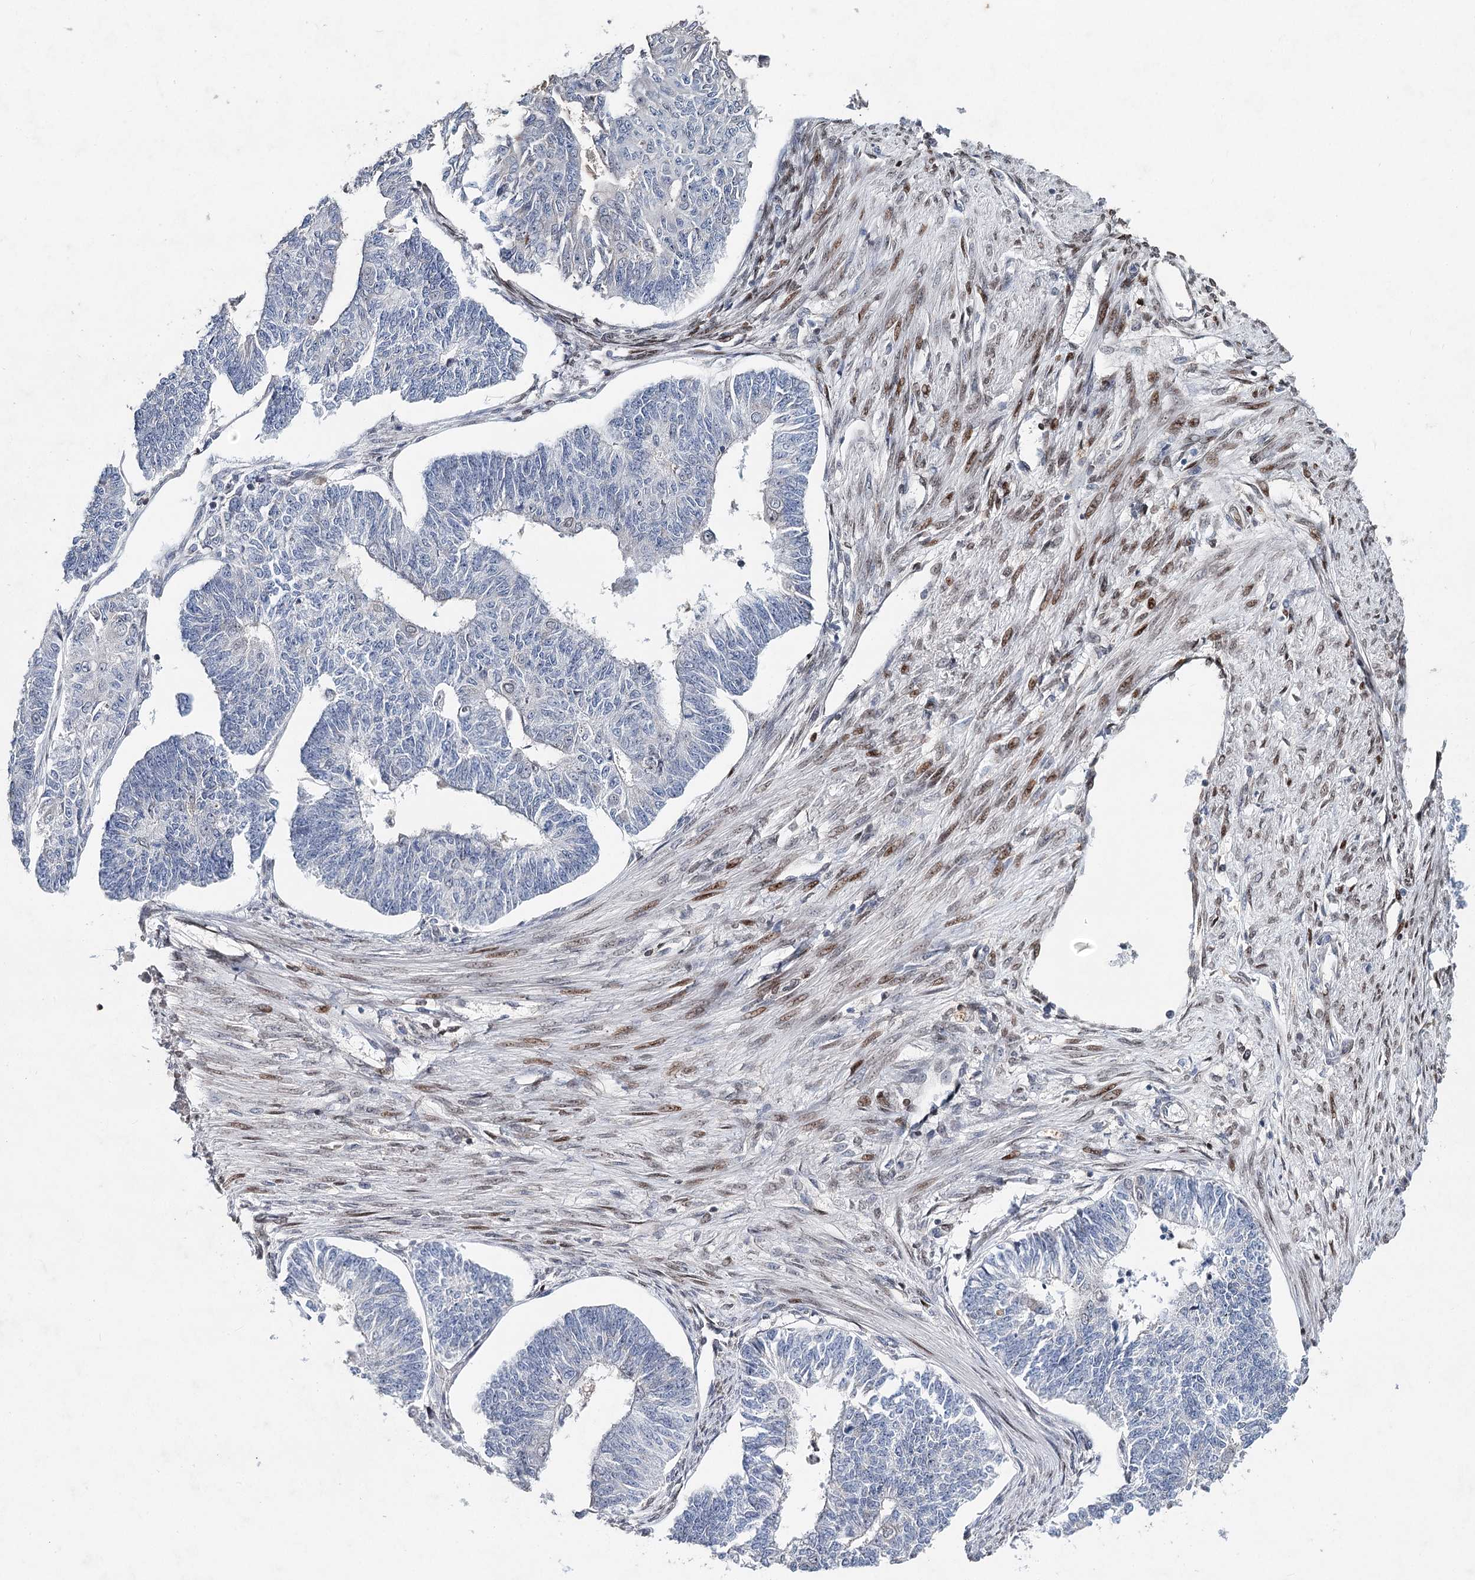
{"staining": {"intensity": "negative", "quantity": "none", "location": "none"}, "tissue": "endometrial cancer", "cell_type": "Tumor cells", "image_type": "cancer", "snomed": [{"axis": "morphology", "description": "Adenocarcinoma, NOS"}, {"axis": "topography", "description": "Endometrium"}], "caption": "A micrograph of endometrial cancer (adenocarcinoma) stained for a protein exhibits no brown staining in tumor cells.", "gene": "FRMD4A", "patient": {"sex": "female", "age": 32}}